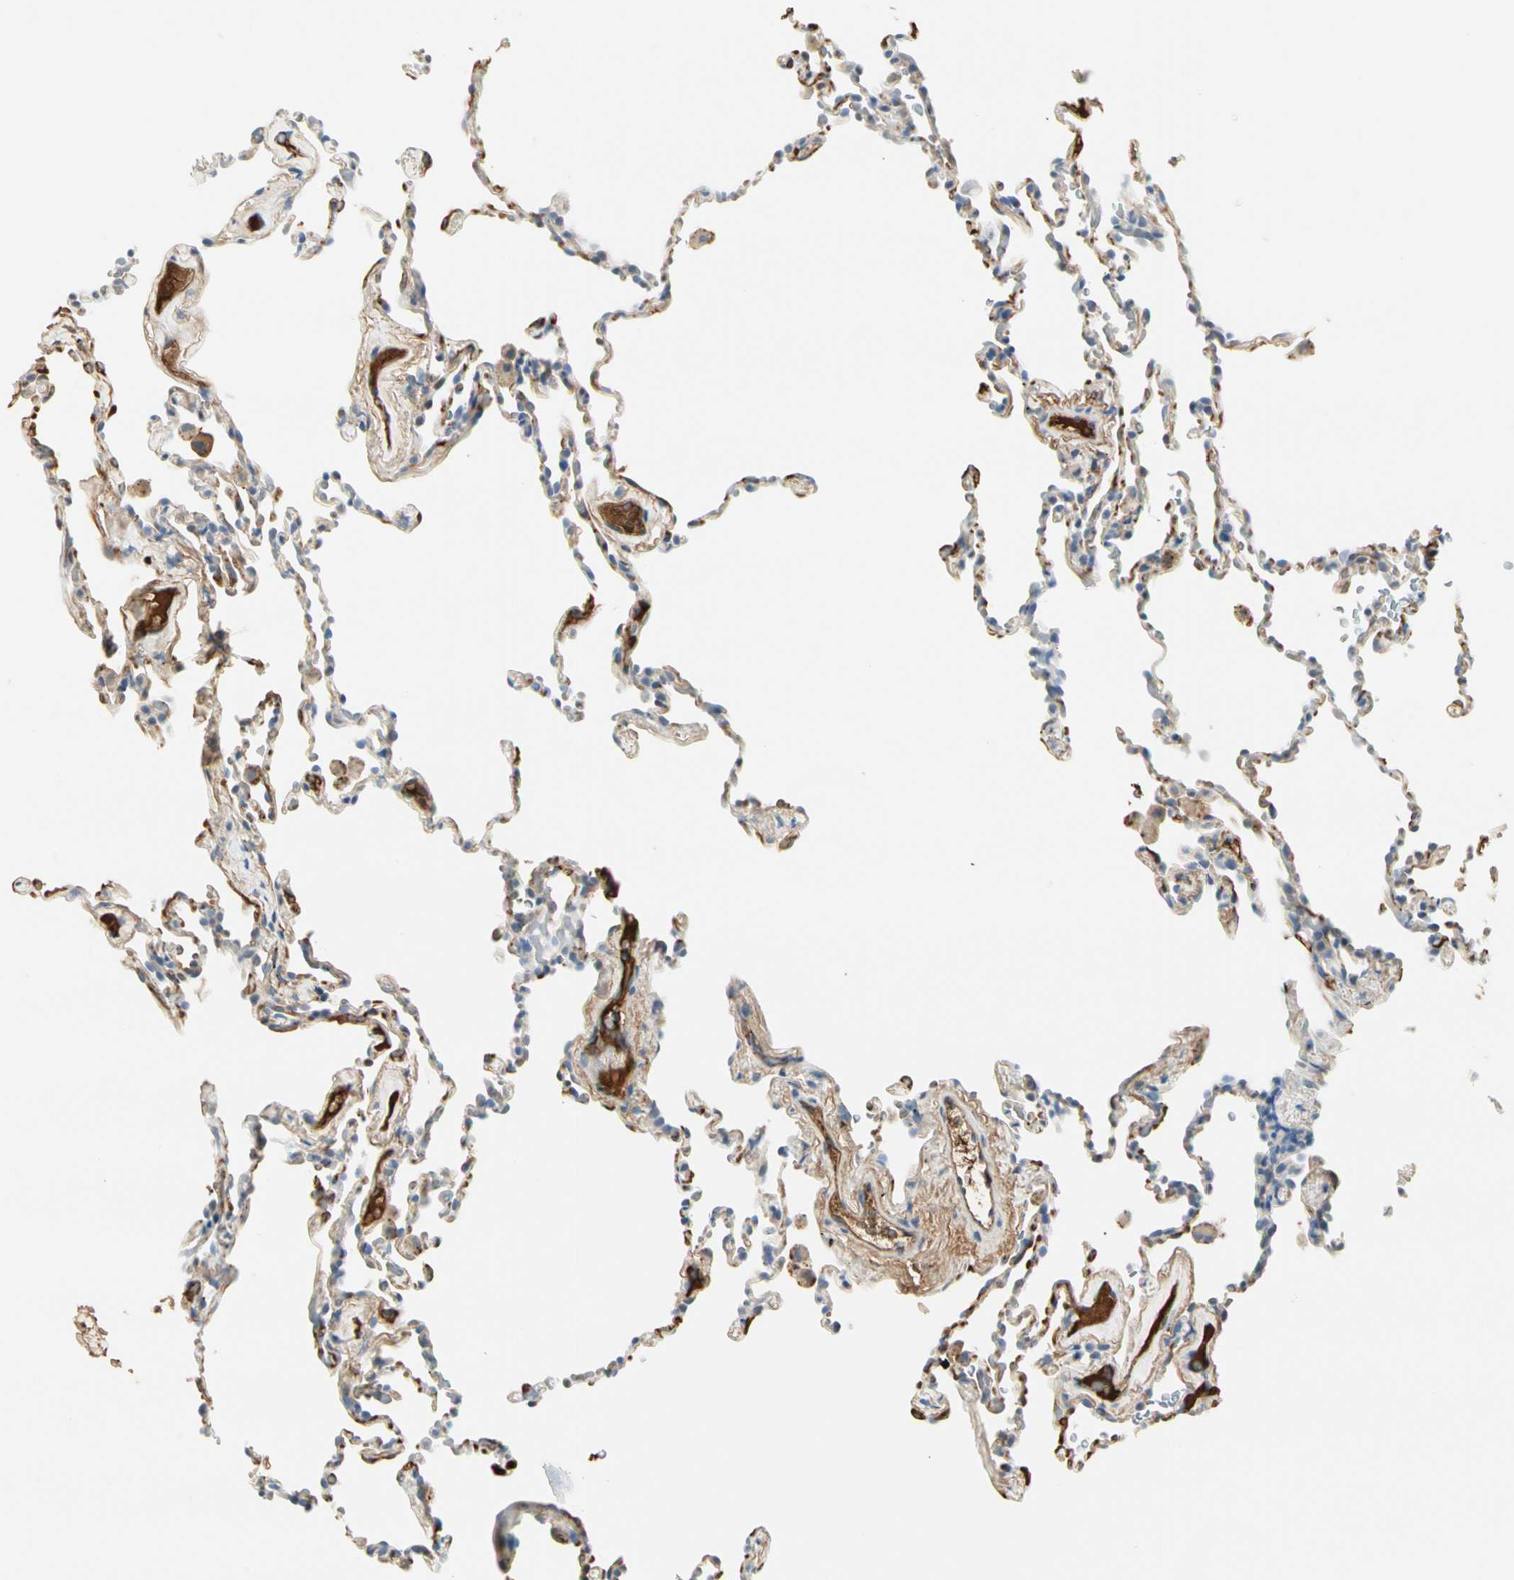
{"staining": {"intensity": "moderate", "quantity": ">75%", "location": "cytoplasmic/membranous"}, "tissue": "lung", "cell_type": "Alveolar cells", "image_type": "normal", "snomed": [{"axis": "morphology", "description": "Normal tissue, NOS"}, {"axis": "morphology", "description": "Soft tissue tumor metastatic"}, {"axis": "topography", "description": "Lung"}], "caption": "Lung stained with IHC exhibits moderate cytoplasmic/membranous staining in about >75% of alveolar cells. The protein is stained brown, and the nuclei are stained in blue (DAB IHC with brightfield microscopy, high magnification).", "gene": "LAMB3", "patient": {"sex": "male", "age": 59}}